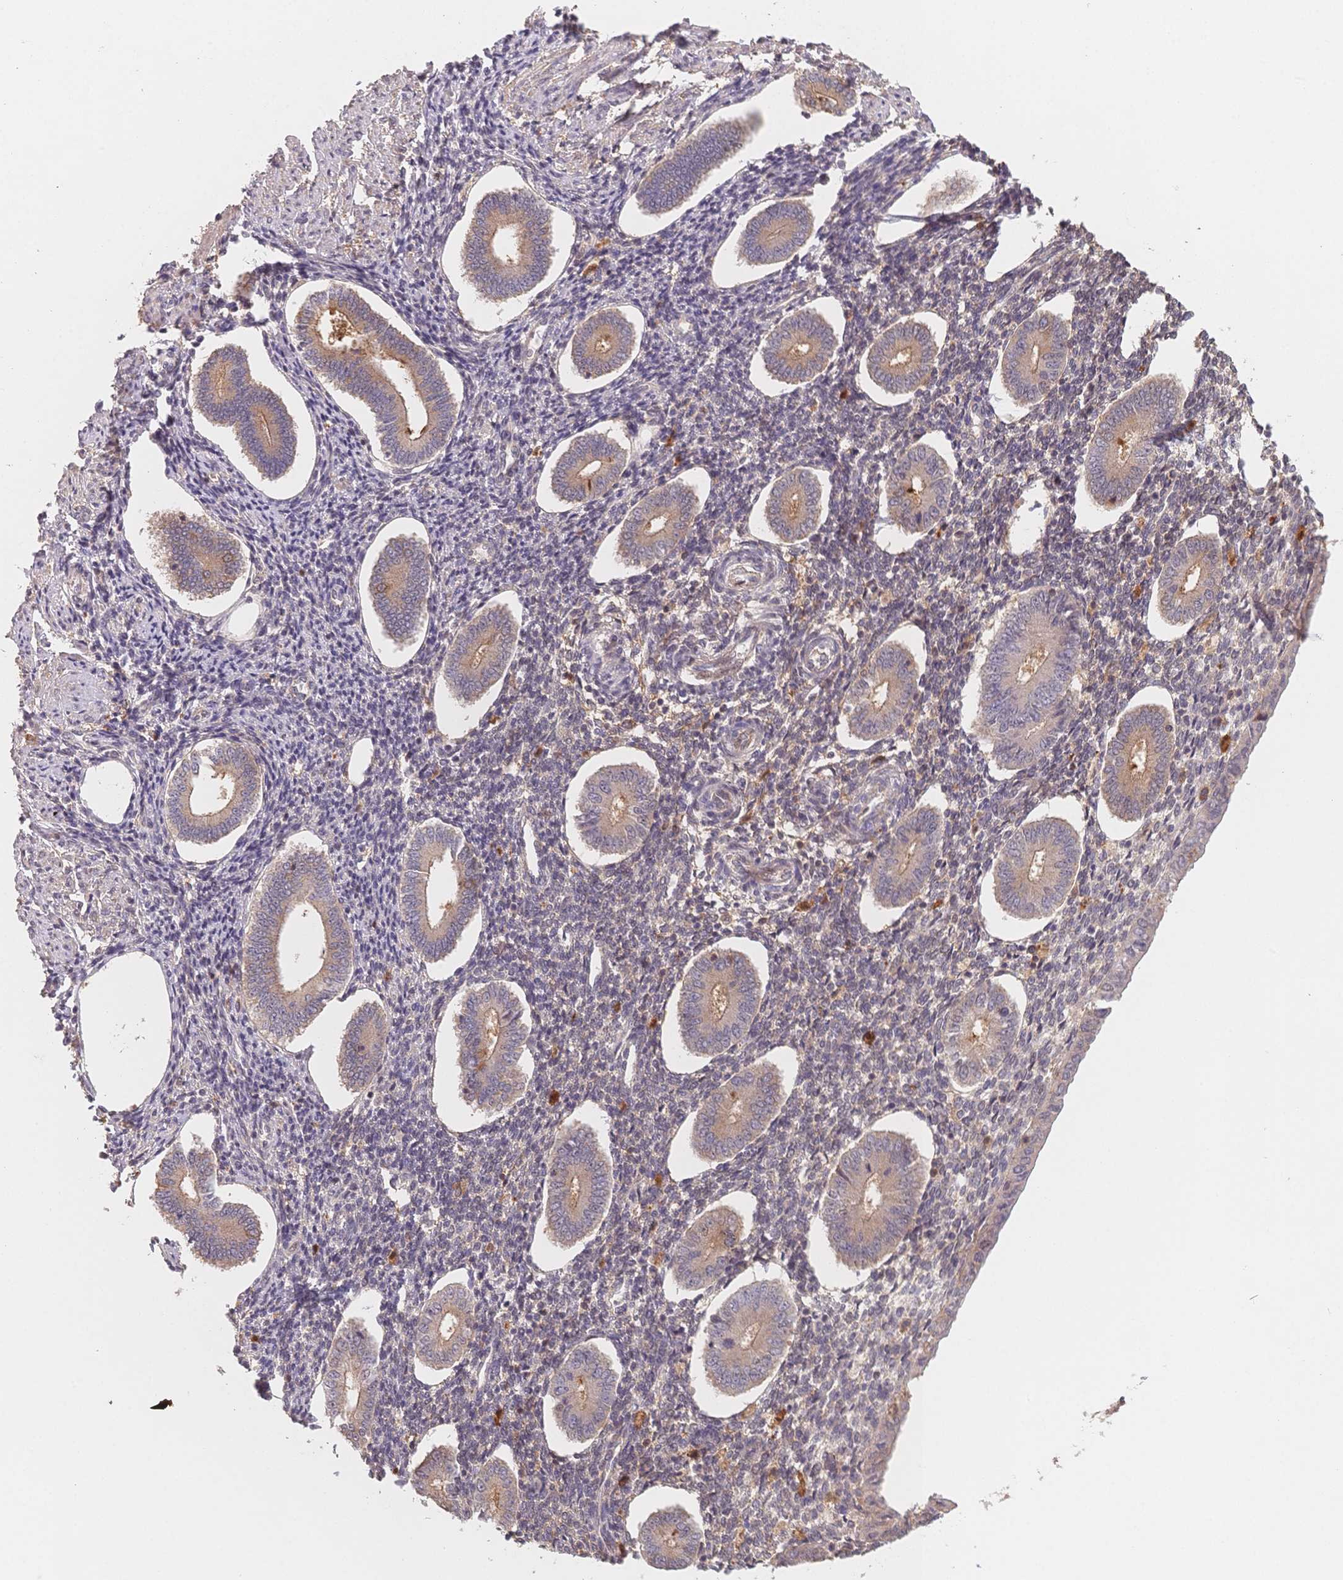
{"staining": {"intensity": "negative", "quantity": "none", "location": "none"}, "tissue": "endometrium", "cell_type": "Cells in endometrial stroma", "image_type": "normal", "snomed": [{"axis": "morphology", "description": "Normal tissue, NOS"}, {"axis": "topography", "description": "Endometrium"}], "caption": "Image shows no protein expression in cells in endometrial stroma of benign endometrium.", "gene": "C12orf75", "patient": {"sex": "female", "age": 40}}